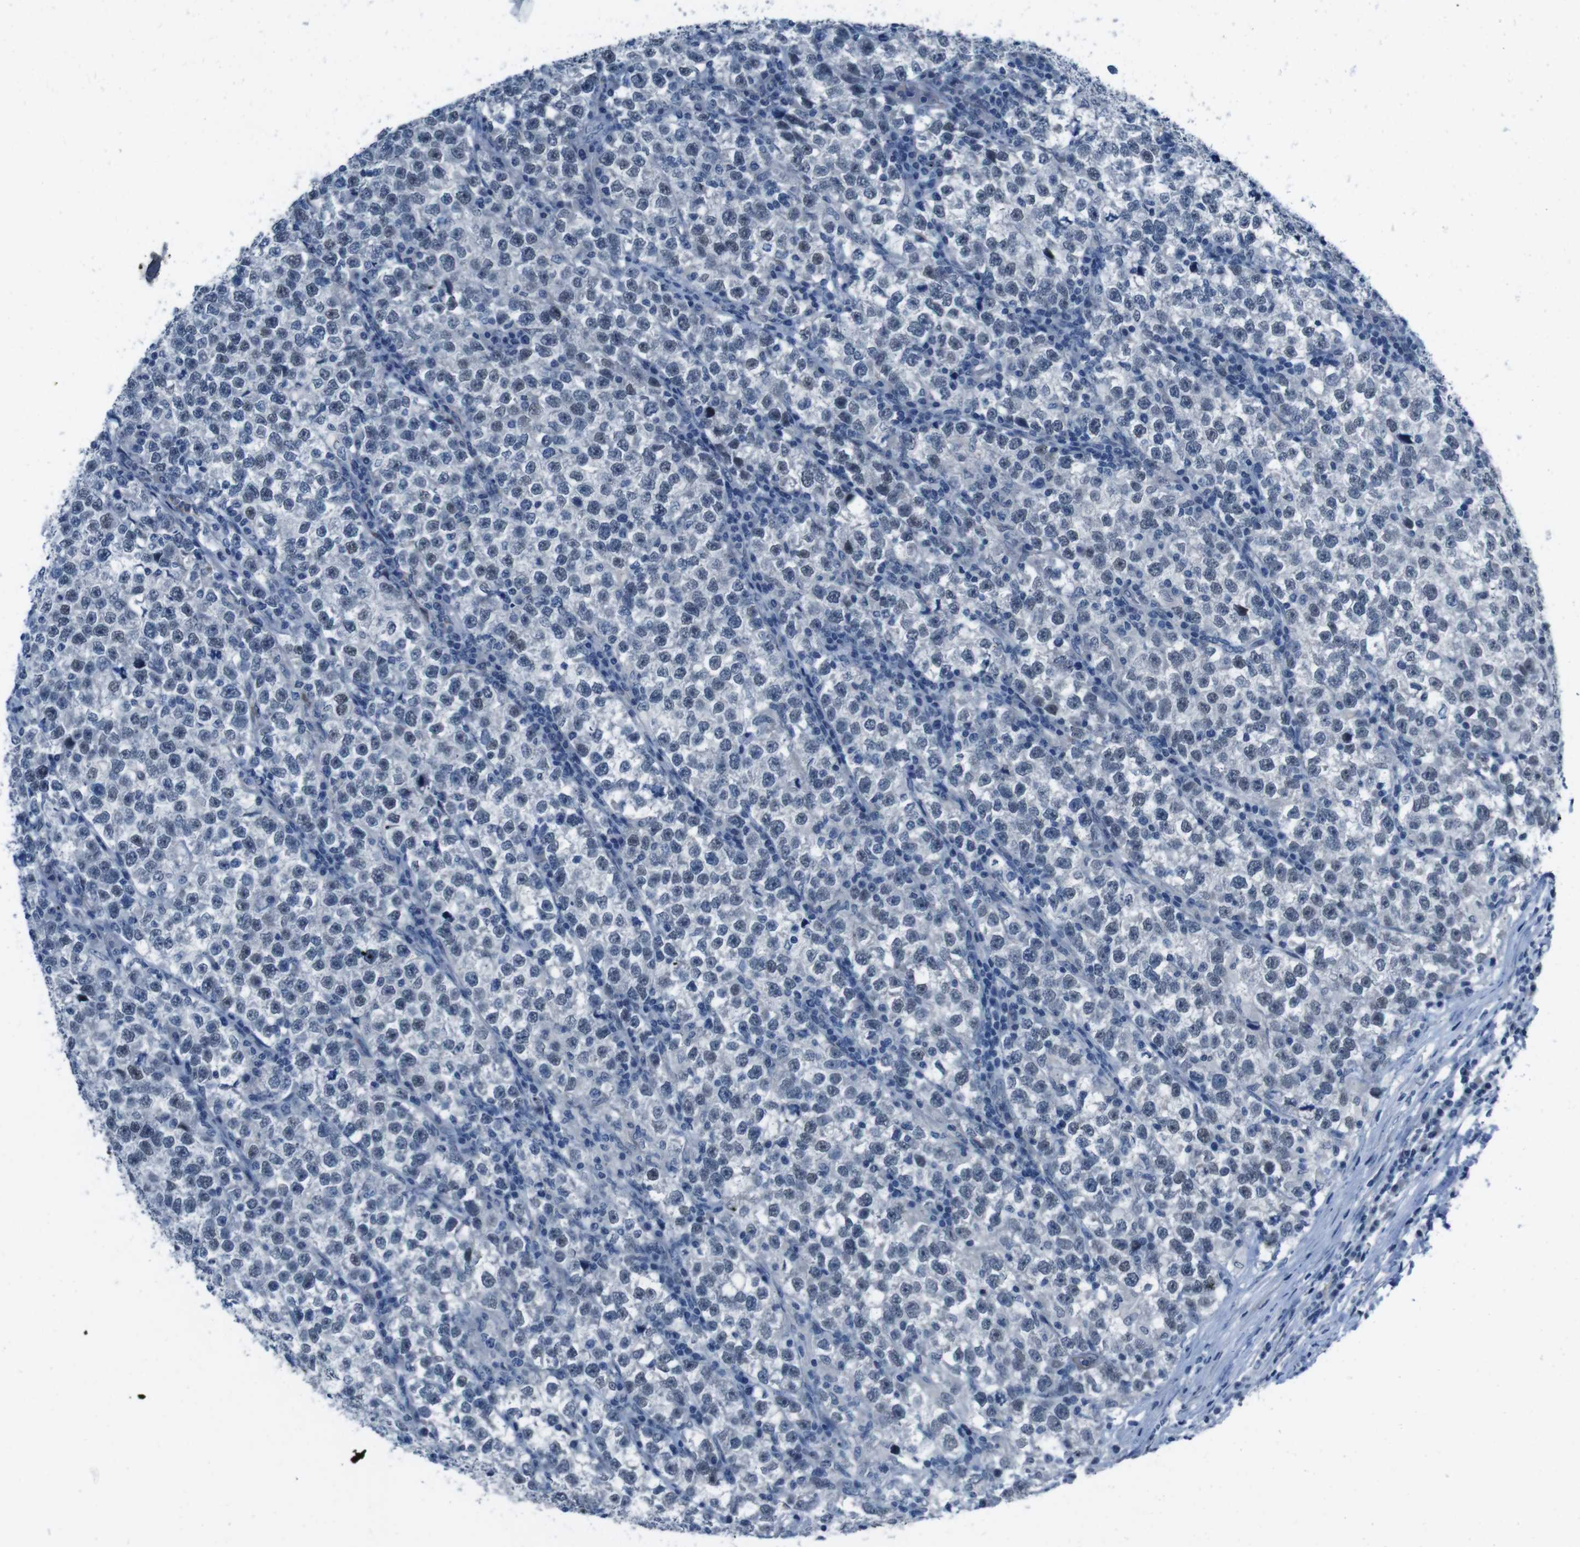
{"staining": {"intensity": "negative", "quantity": "none", "location": "none"}, "tissue": "testis cancer", "cell_type": "Tumor cells", "image_type": "cancer", "snomed": [{"axis": "morphology", "description": "Normal tissue, NOS"}, {"axis": "morphology", "description": "Seminoma, NOS"}, {"axis": "topography", "description": "Testis"}], "caption": "The photomicrograph demonstrates no staining of tumor cells in testis seminoma.", "gene": "CDHR2", "patient": {"sex": "male", "age": 43}}